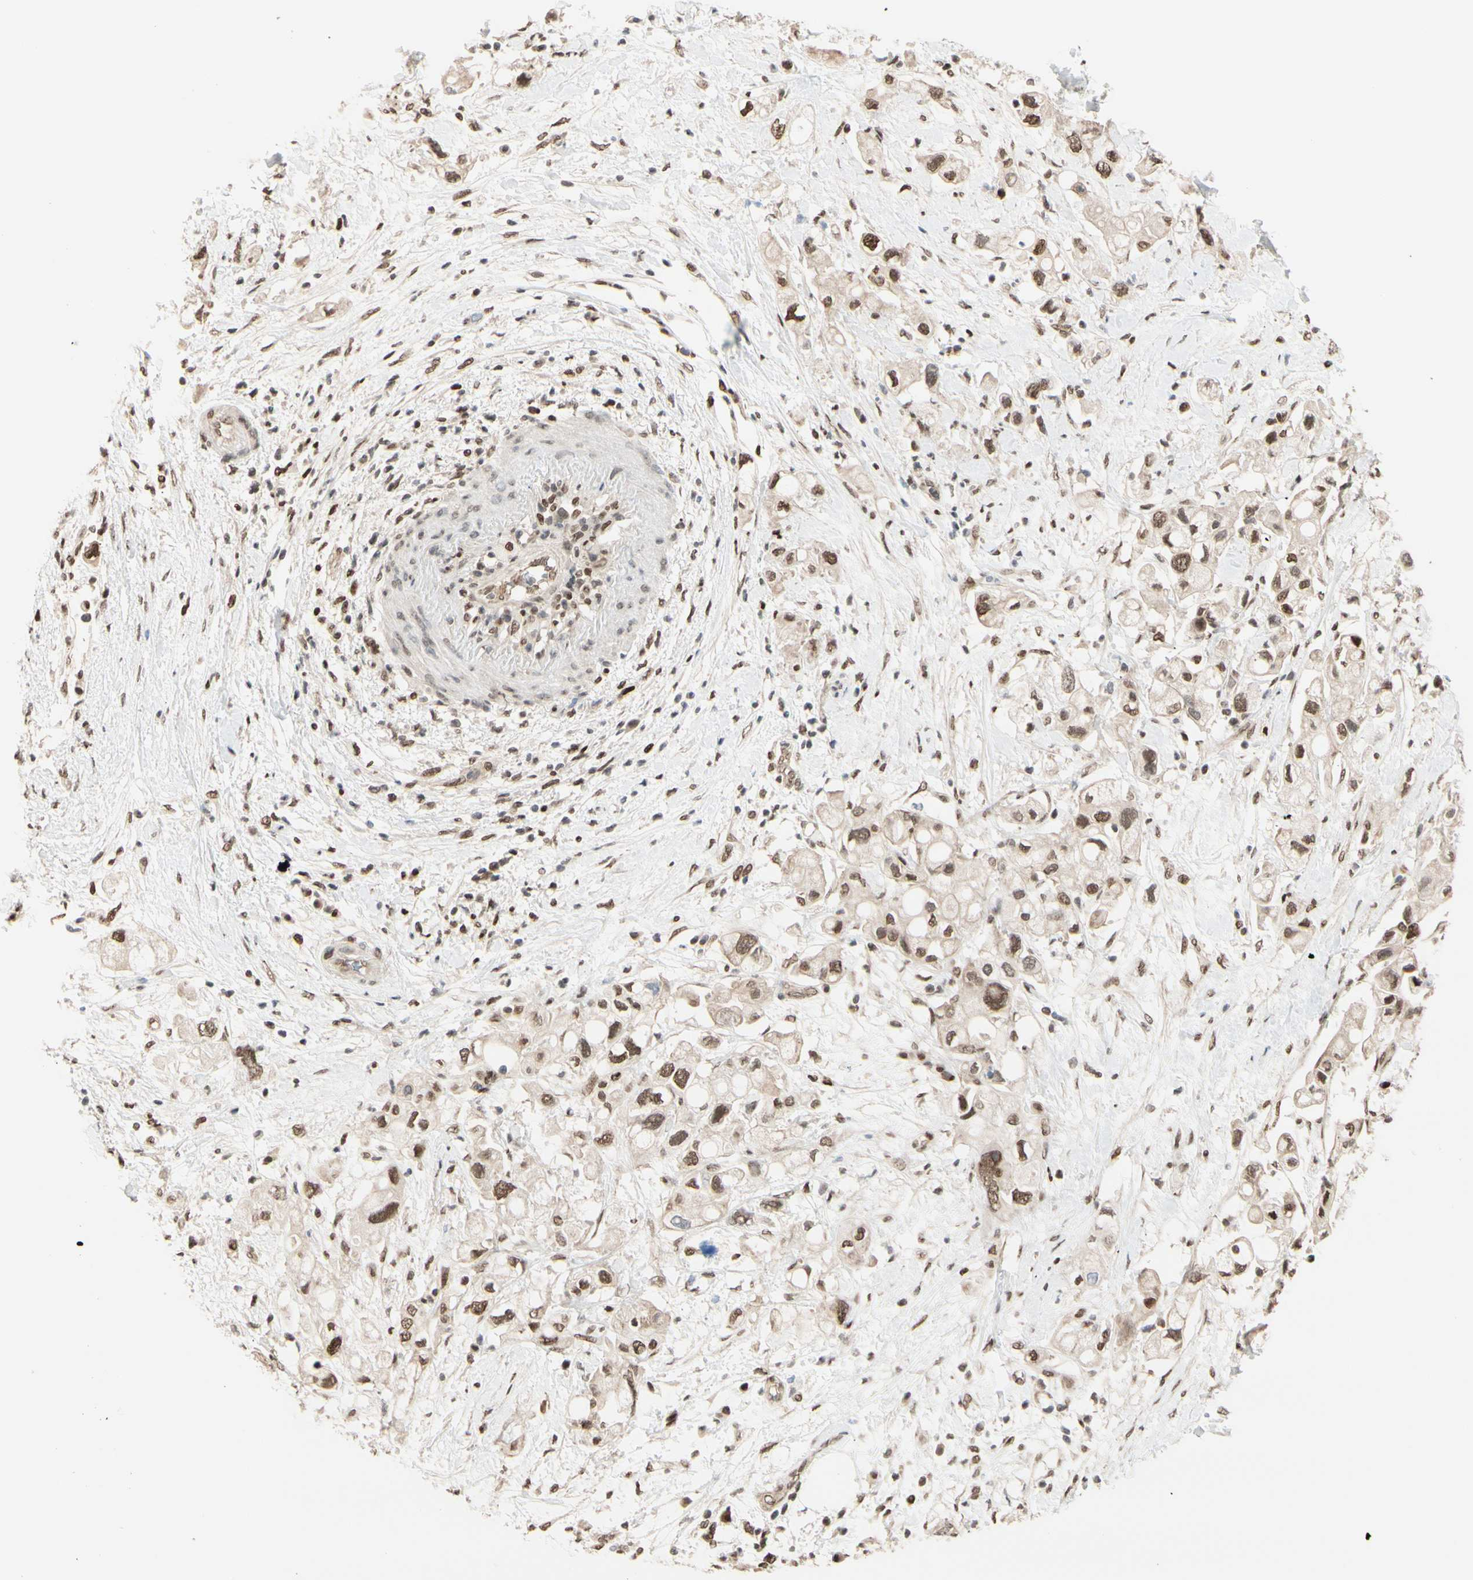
{"staining": {"intensity": "moderate", "quantity": ">75%", "location": "nuclear"}, "tissue": "pancreatic cancer", "cell_type": "Tumor cells", "image_type": "cancer", "snomed": [{"axis": "morphology", "description": "Adenocarcinoma, NOS"}, {"axis": "topography", "description": "Pancreas"}], "caption": "This histopathology image reveals pancreatic adenocarcinoma stained with immunohistochemistry (IHC) to label a protein in brown. The nuclear of tumor cells show moderate positivity for the protein. Nuclei are counter-stained blue.", "gene": "SUFU", "patient": {"sex": "female", "age": 56}}